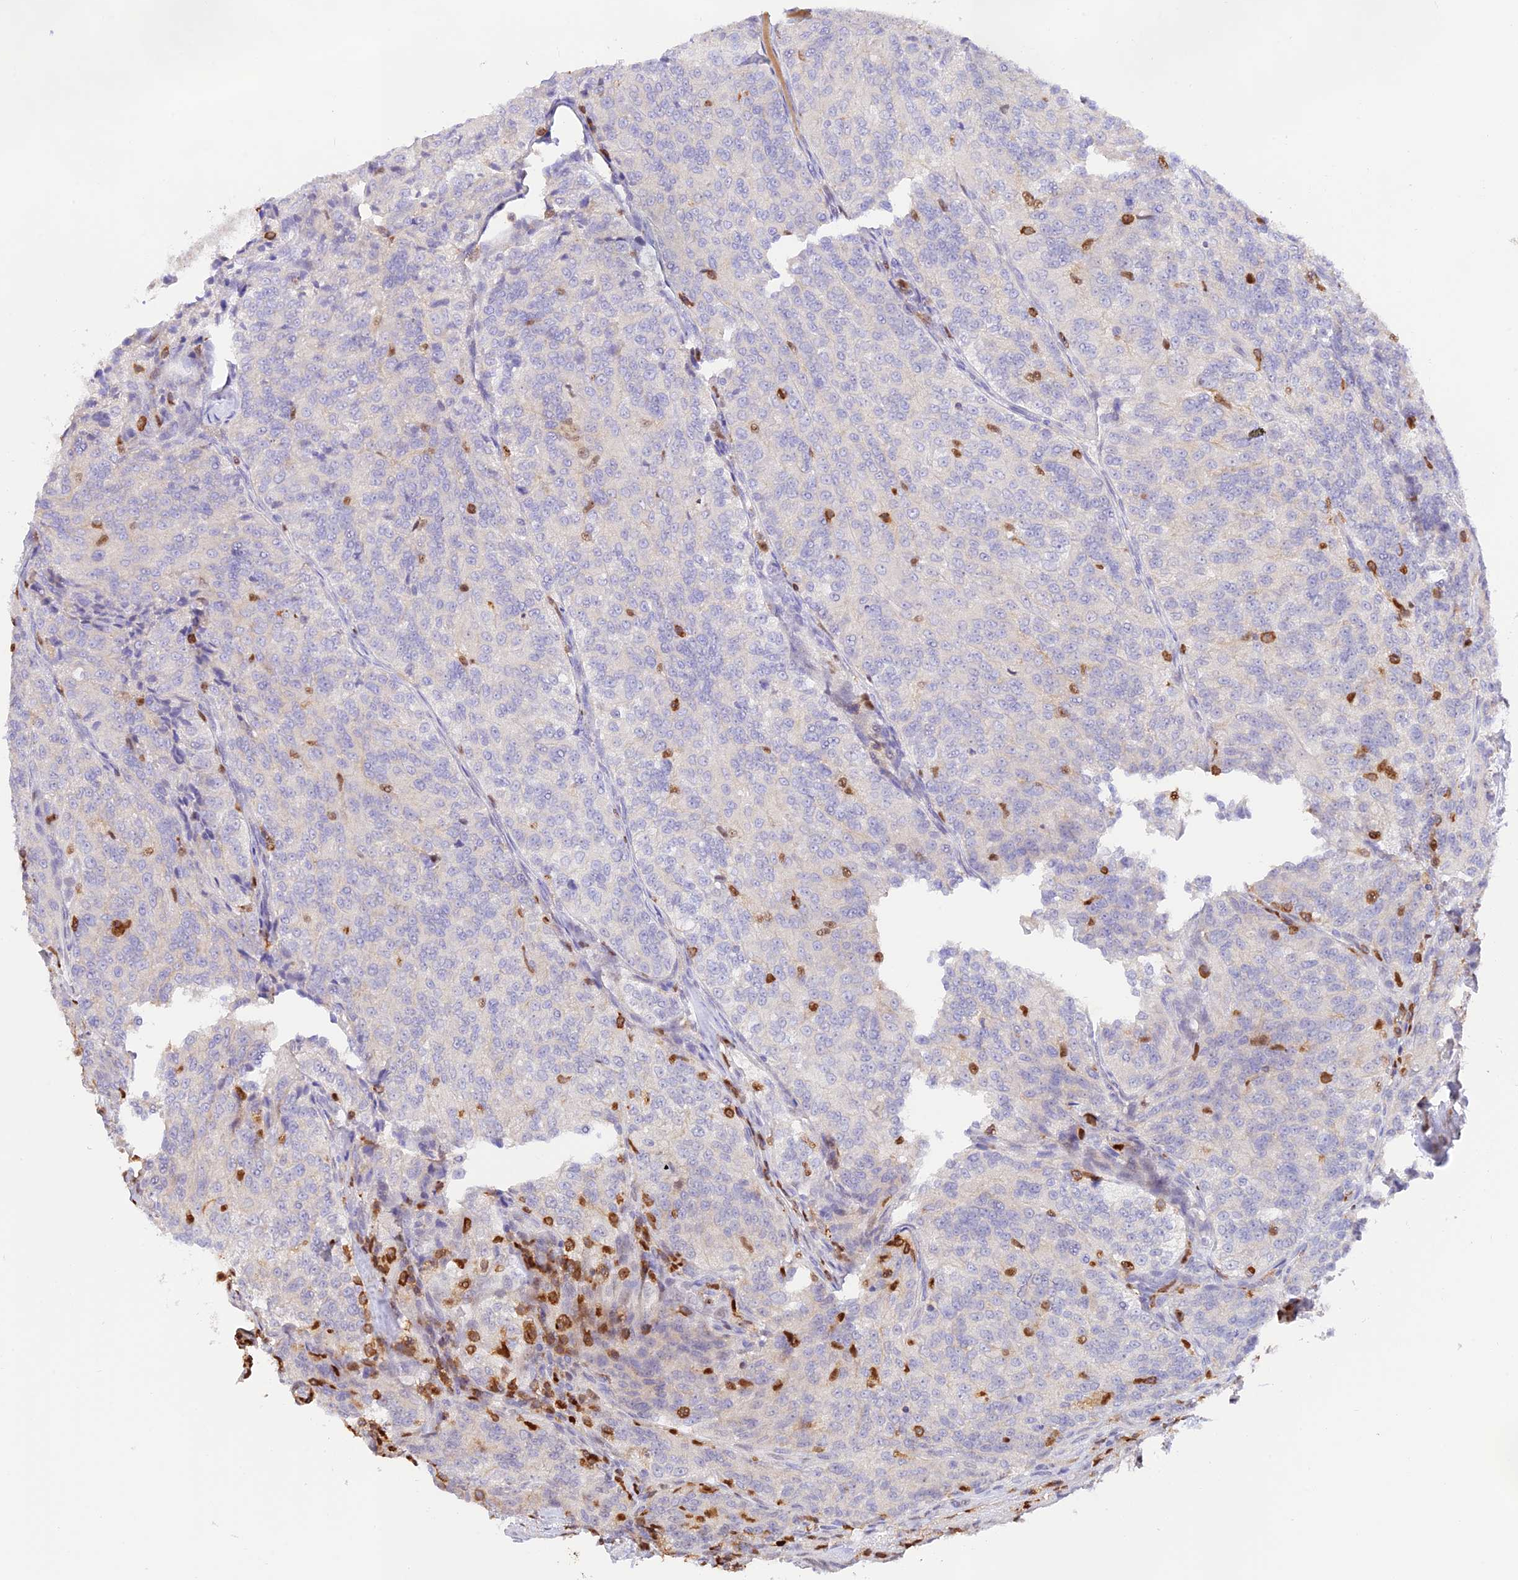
{"staining": {"intensity": "negative", "quantity": "none", "location": "none"}, "tissue": "renal cancer", "cell_type": "Tumor cells", "image_type": "cancer", "snomed": [{"axis": "morphology", "description": "Adenocarcinoma, NOS"}, {"axis": "topography", "description": "Kidney"}], "caption": "High power microscopy image of an IHC micrograph of renal cancer, revealing no significant staining in tumor cells.", "gene": "DENND1C", "patient": {"sex": "female", "age": 63}}